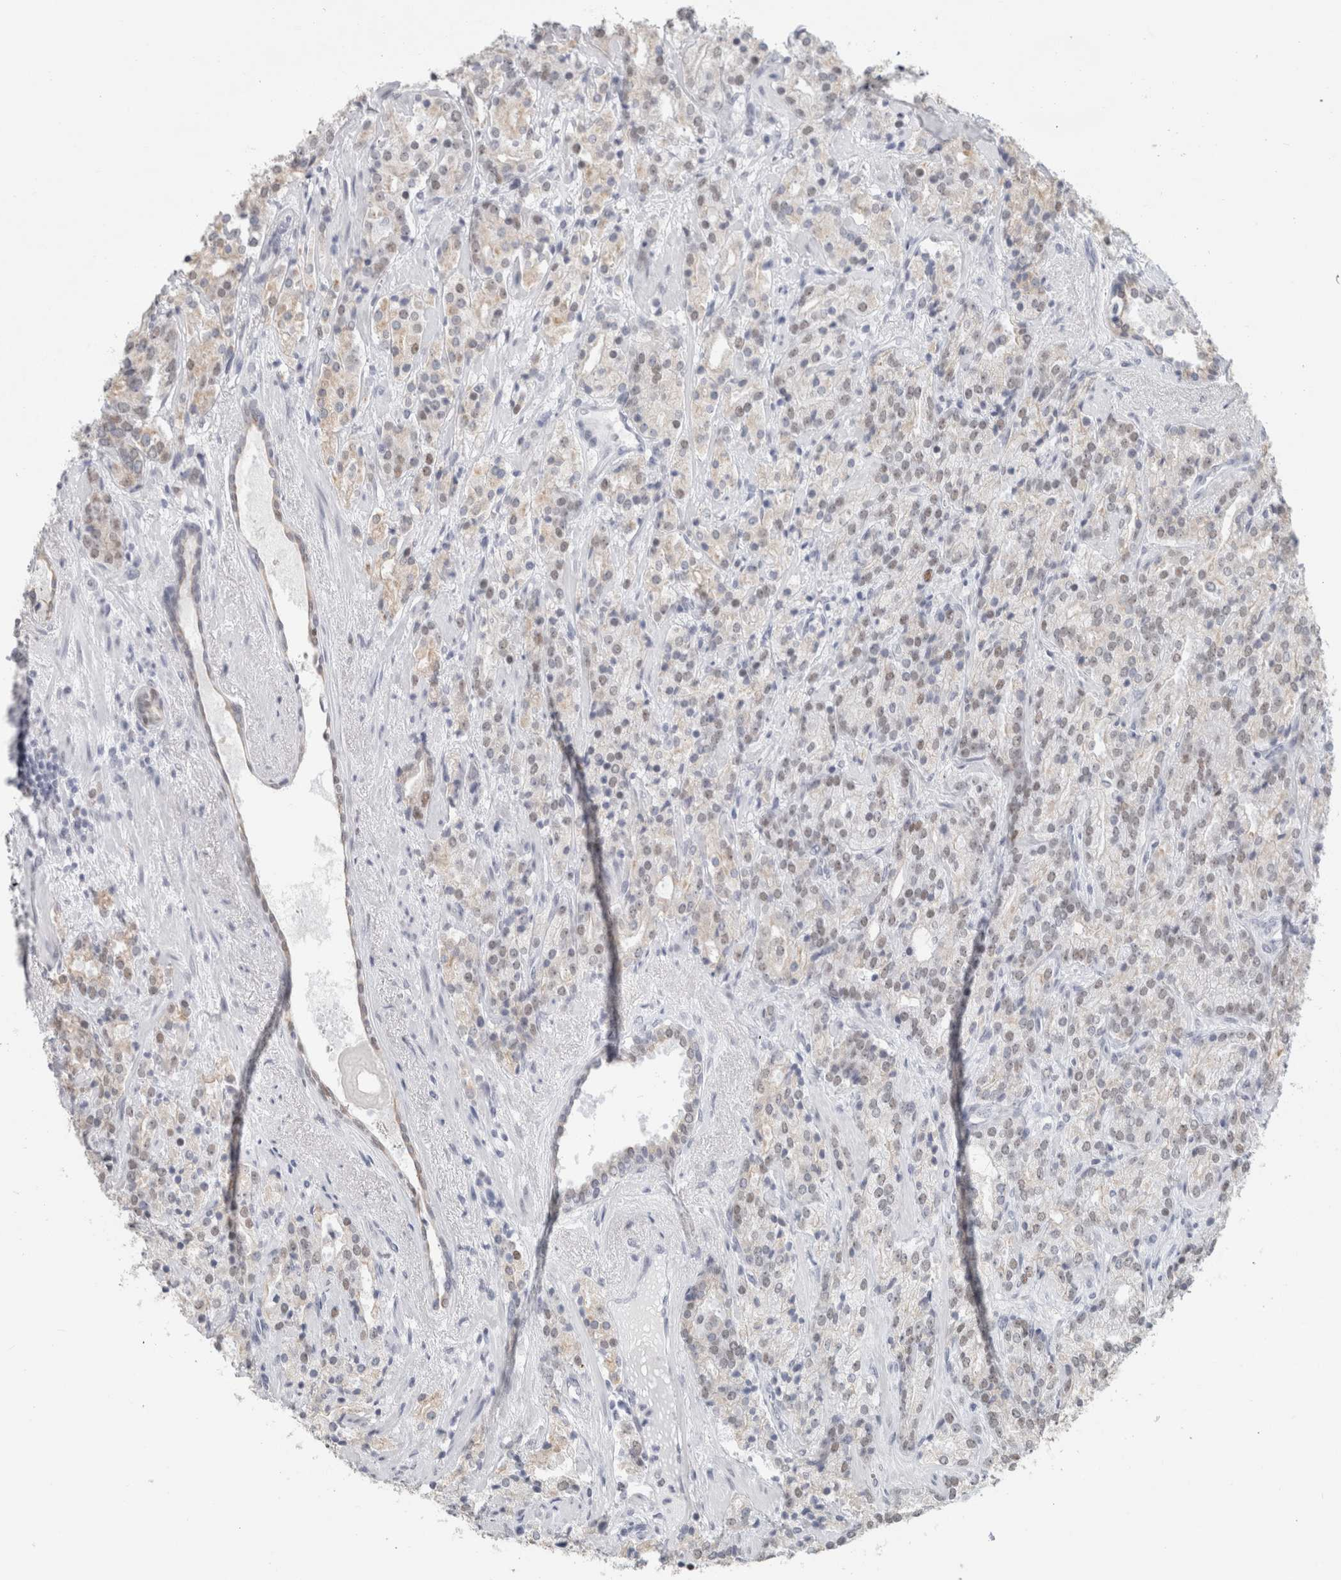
{"staining": {"intensity": "weak", "quantity": "<25%", "location": "cytoplasmic/membranous"}, "tissue": "prostate cancer", "cell_type": "Tumor cells", "image_type": "cancer", "snomed": [{"axis": "morphology", "description": "Adenocarcinoma, High grade"}, {"axis": "topography", "description": "Prostate"}], "caption": "Immunohistochemical staining of prostate cancer (high-grade adenocarcinoma) demonstrates no significant expression in tumor cells. The staining was performed using DAB (3,3'-diaminobenzidine) to visualize the protein expression in brown, while the nuclei were stained in blue with hematoxylin (Magnification: 20x).", "gene": "SMARCC1", "patient": {"sex": "male", "age": 71}}